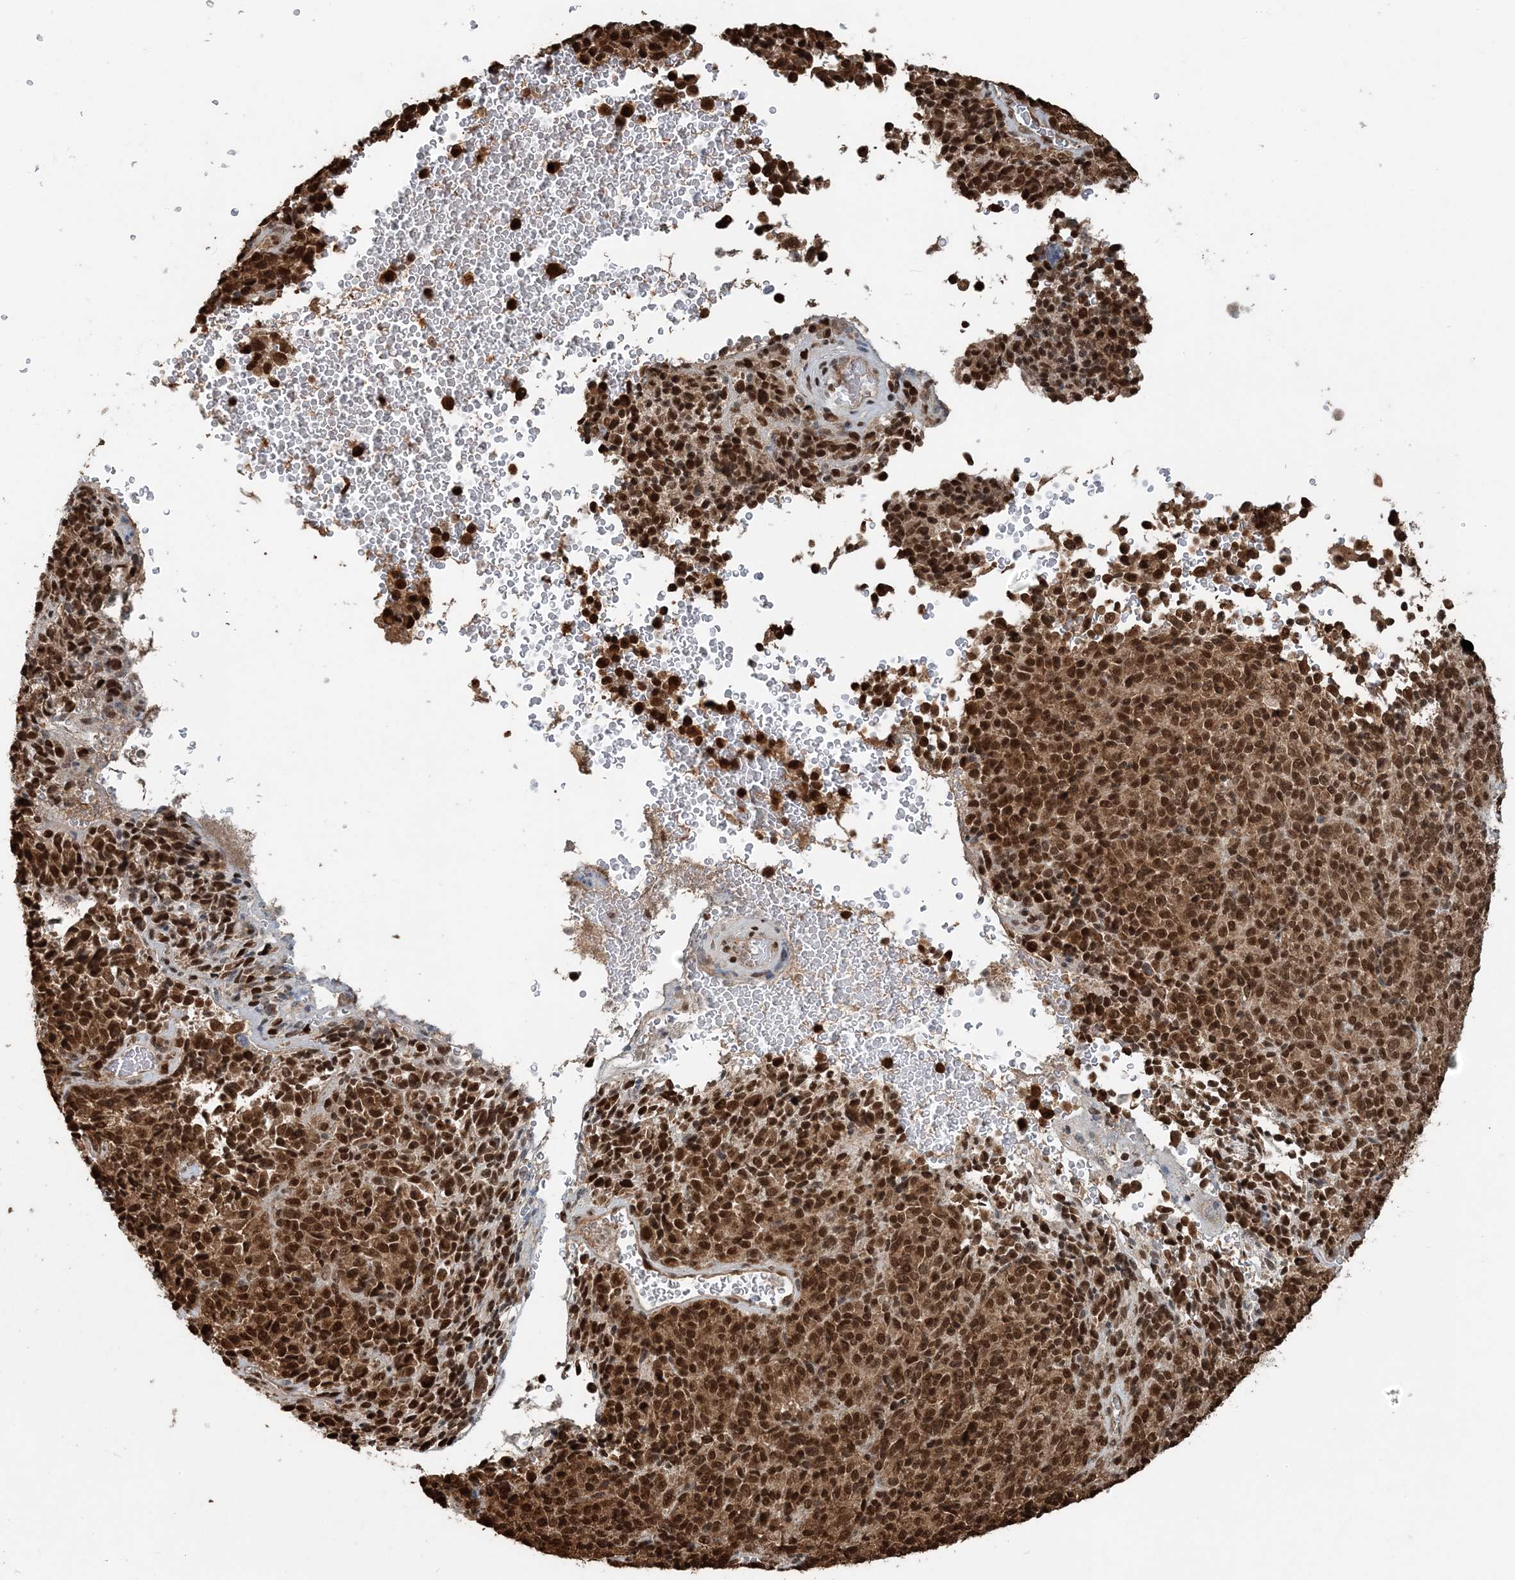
{"staining": {"intensity": "moderate", "quantity": ">75%", "location": "cytoplasmic/membranous,nuclear"}, "tissue": "melanoma", "cell_type": "Tumor cells", "image_type": "cancer", "snomed": [{"axis": "morphology", "description": "Malignant melanoma, Metastatic site"}, {"axis": "topography", "description": "Brain"}], "caption": "A photomicrograph of malignant melanoma (metastatic site) stained for a protein shows moderate cytoplasmic/membranous and nuclear brown staining in tumor cells. (Brightfield microscopy of DAB IHC at high magnification).", "gene": "ARHGAP35", "patient": {"sex": "female", "age": 56}}